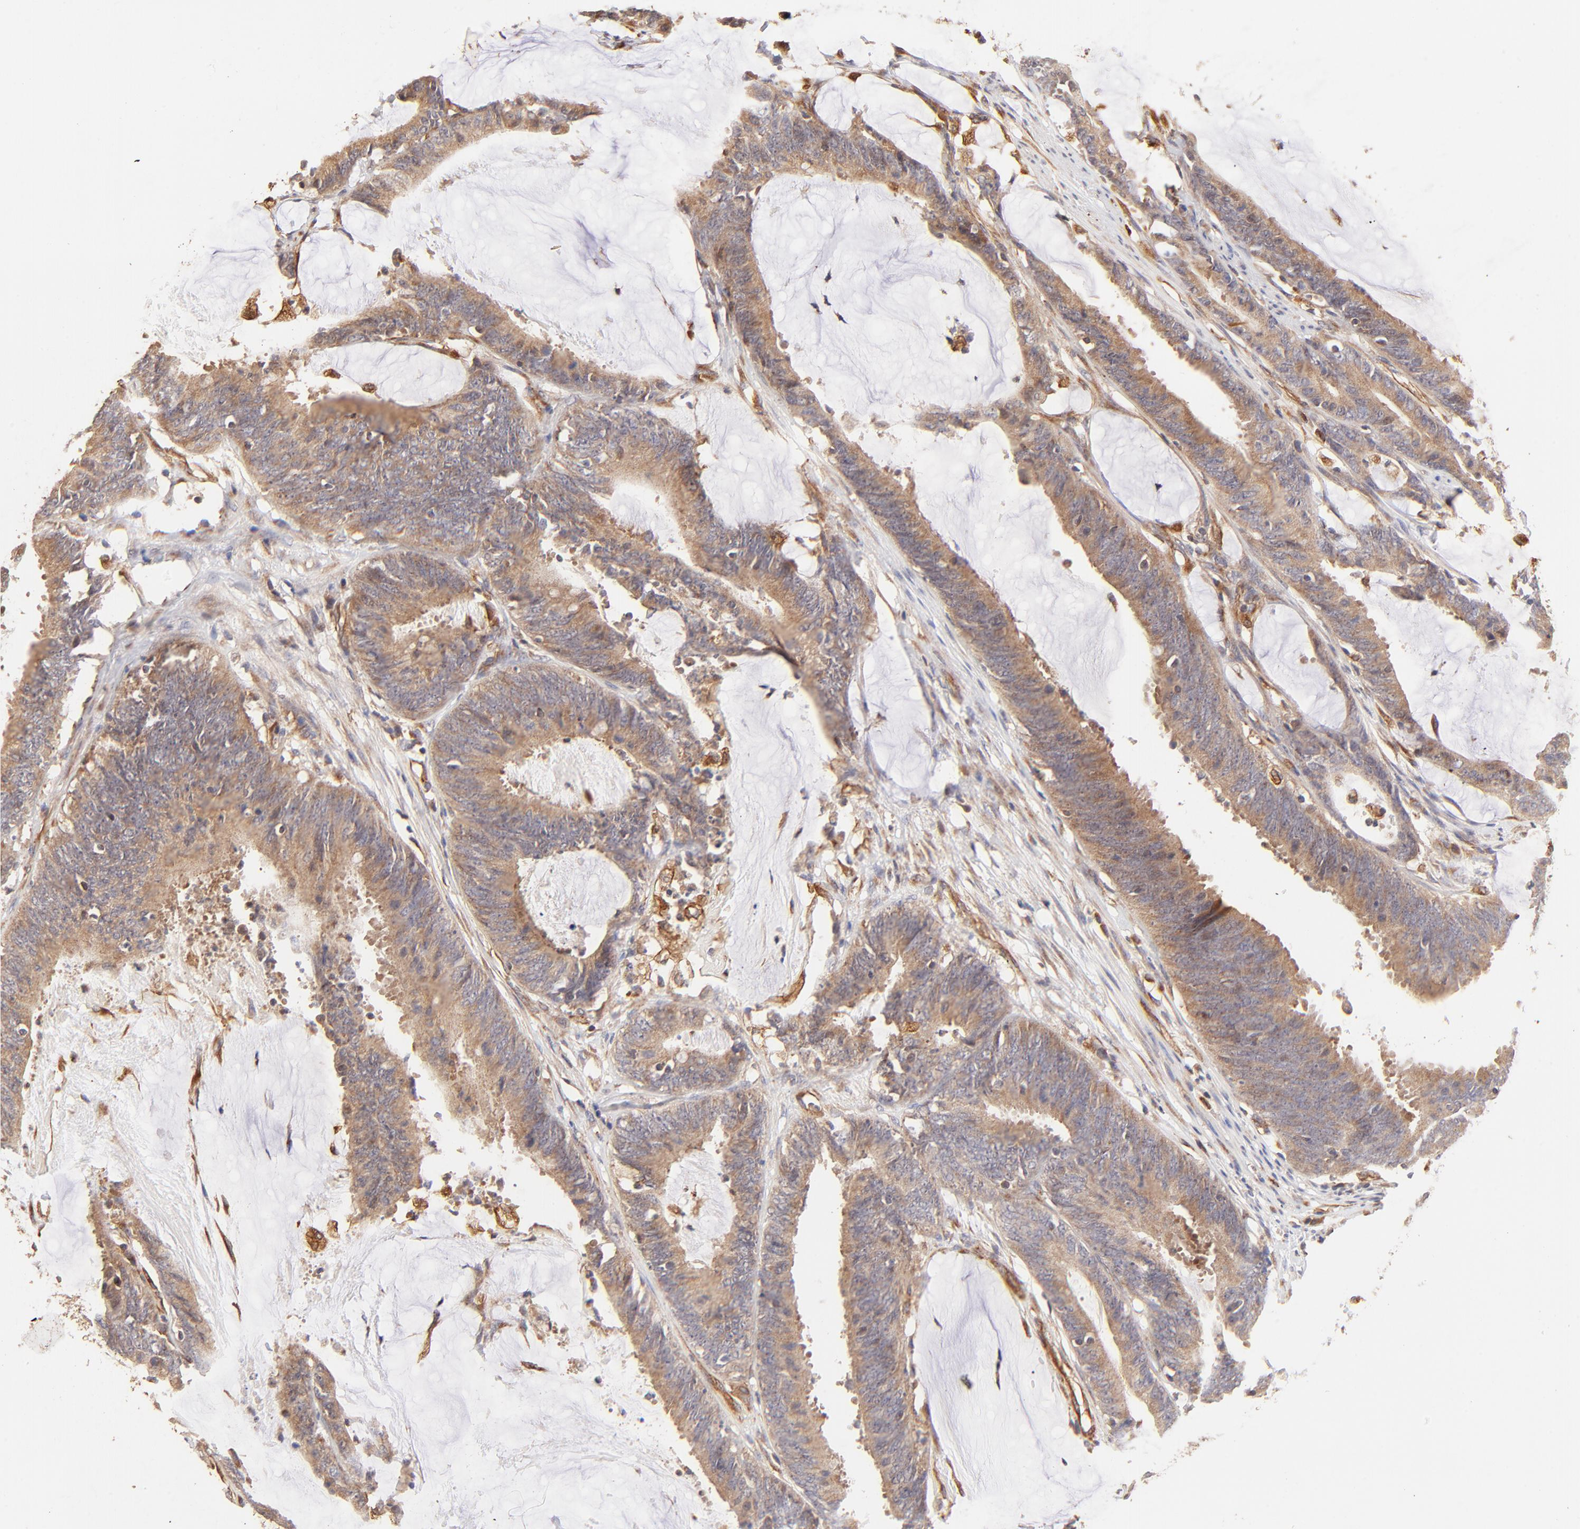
{"staining": {"intensity": "moderate", "quantity": ">75%", "location": "cytoplasmic/membranous"}, "tissue": "colorectal cancer", "cell_type": "Tumor cells", "image_type": "cancer", "snomed": [{"axis": "morphology", "description": "Adenocarcinoma, NOS"}, {"axis": "topography", "description": "Rectum"}], "caption": "Colorectal adenocarcinoma stained with a protein marker exhibits moderate staining in tumor cells.", "gene": "TNFAIP3", "patient": {"sex": "female", "age": 66}}